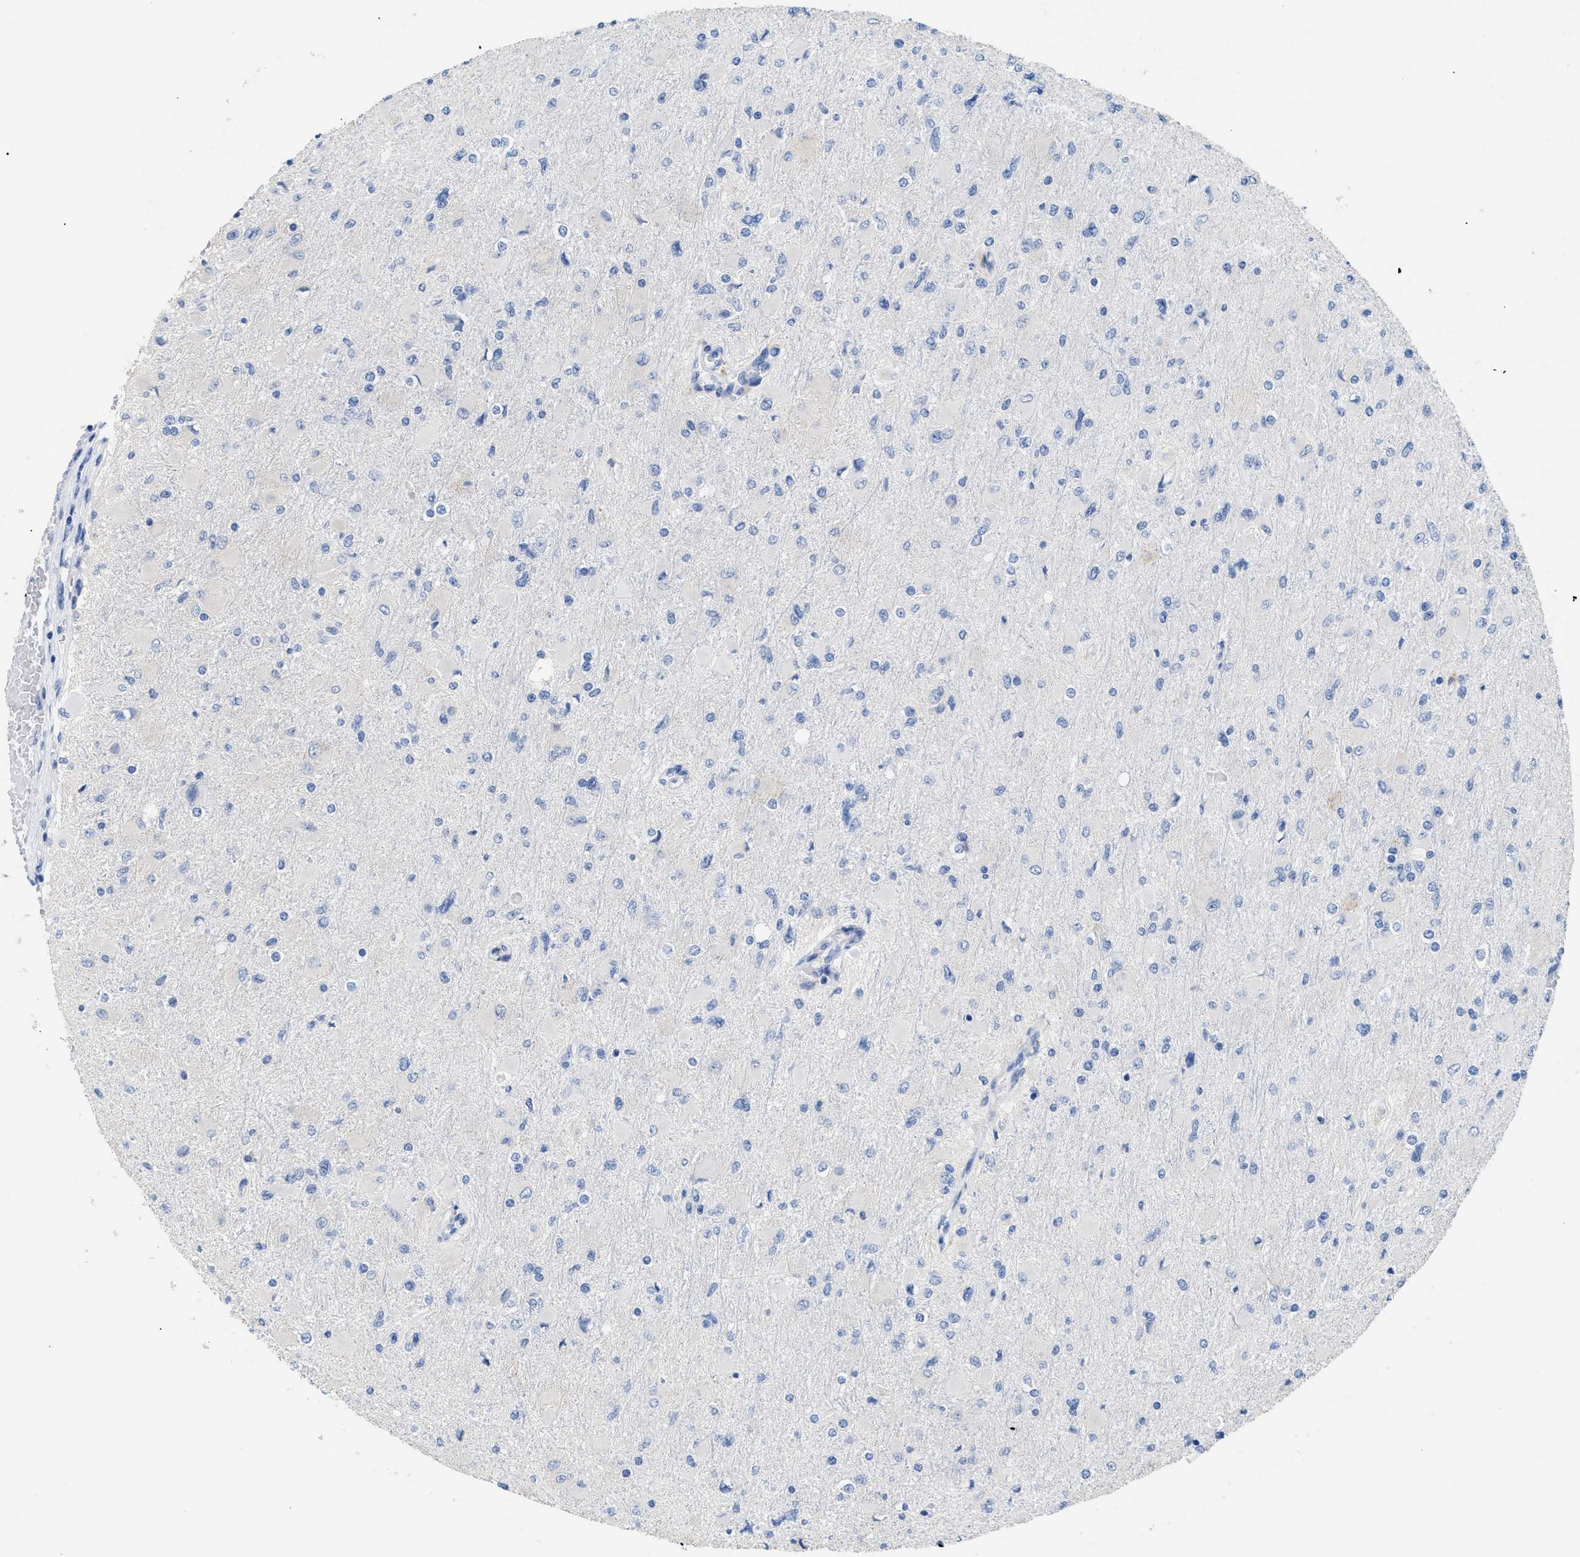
{"staining": {"intensity": "negative", "quantity": "none", "location": "none"}, "tissue": "glioma", "cell_type": "Tumor cells", "image_type": "cancer", "snomed": [{"axis": "morphology", "description": "Glioma, malignant, High grade"}, {"axis": "topography", "description": "Cerebral cortex"}], "caption": "This is an immunohistochemistry (IHC) micrograph of human glioma. There is no staining in tumor cells.", "gene": "APOBEC2", "patient": {"sex": "female", "age": 36}}